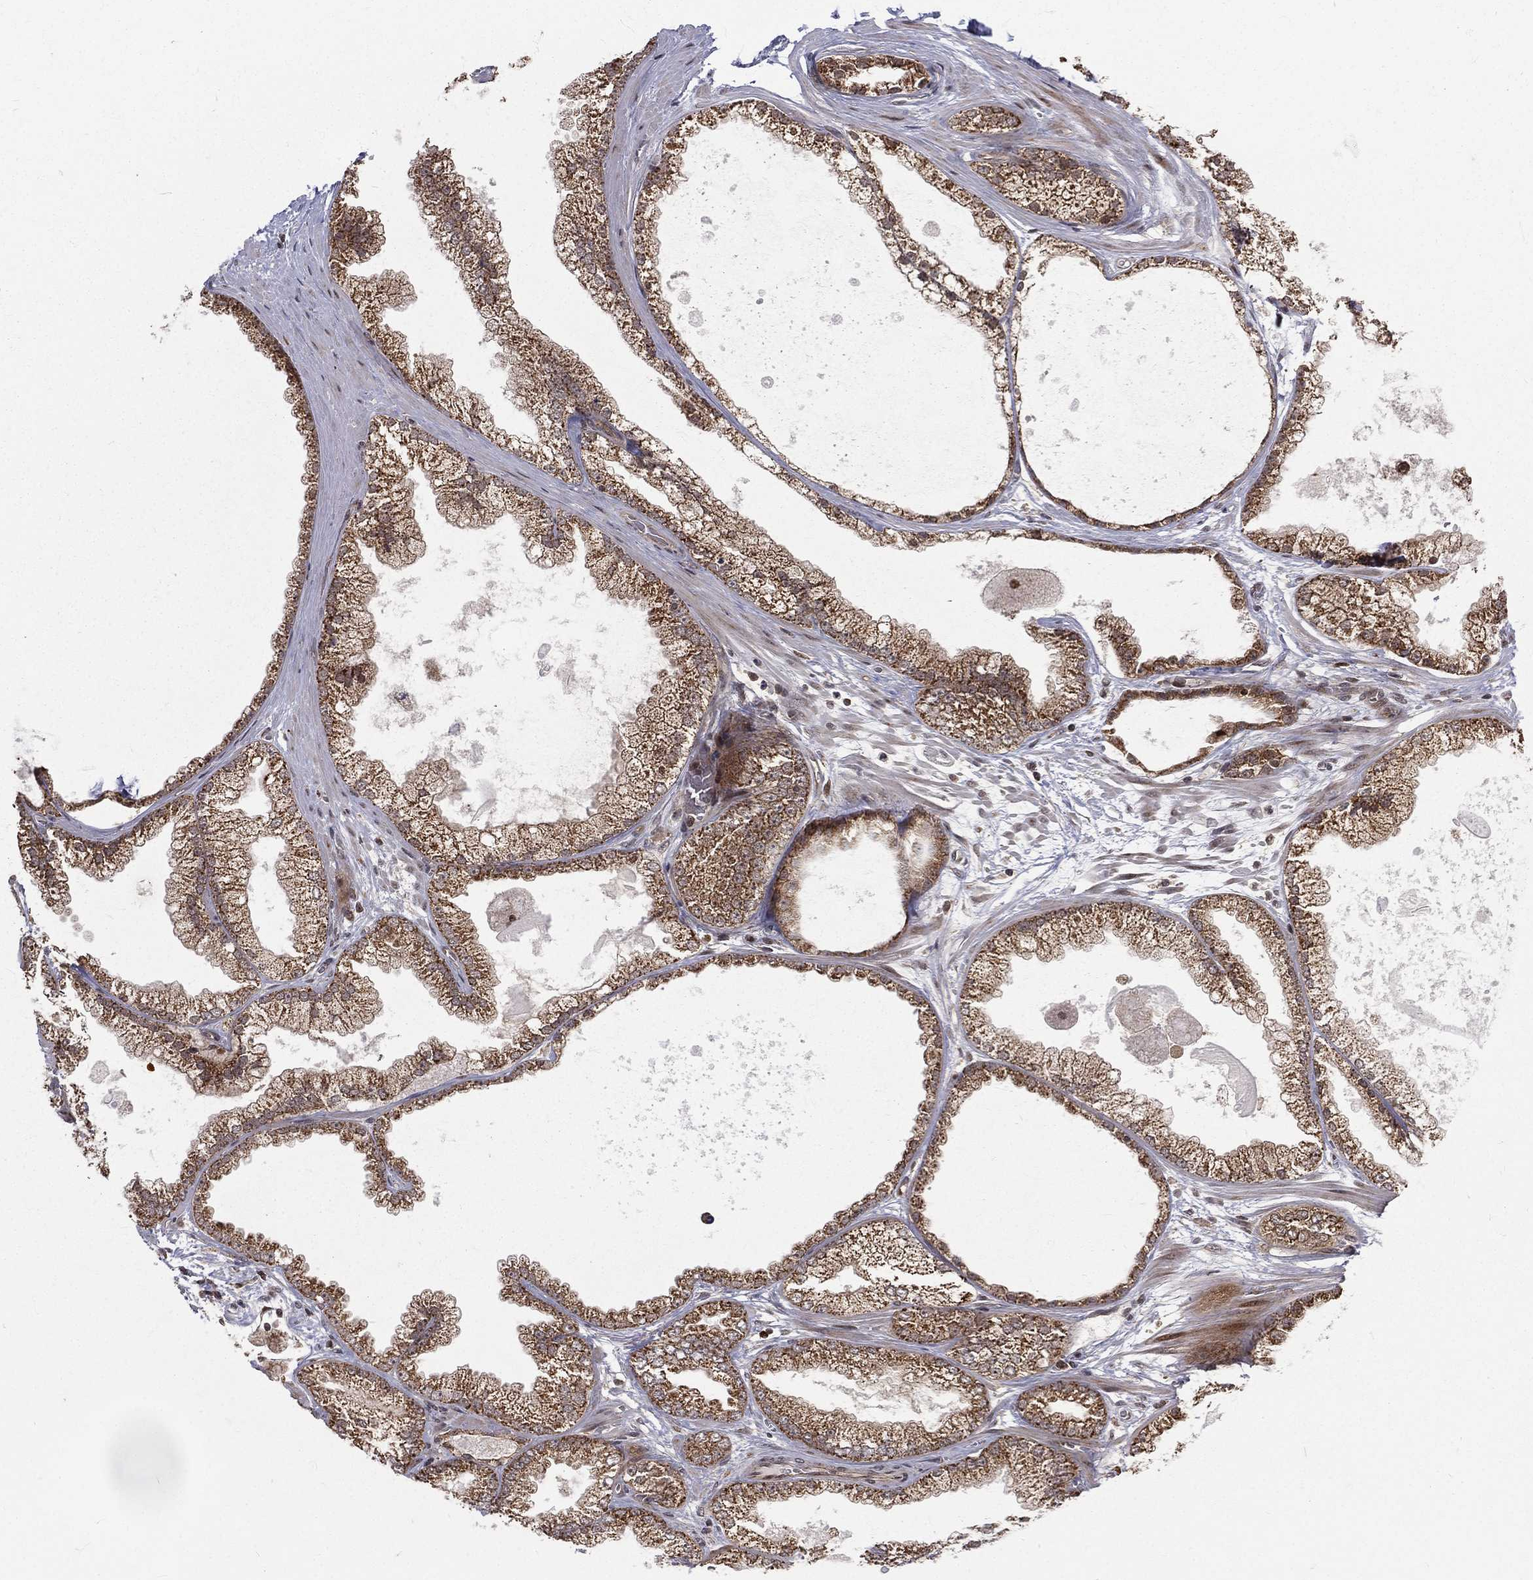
{"staining": {"intensity": "moderate", "quantity": ">75%", "location": "cytoplasmic/membranous"}, "tissue": "prostate cancer", "cell_type": "Tumor cells", "image_type": "cancer", "snomed": [{"axis": "morphology", "description": "Adenocarcinoma, Low grade"}, {"axis": "topography", "description": "Prostate"}], "caption": "Adenocarcinoma (low-grade) (prostate) stained with a brown dye exhibits moderate cytoplasmic/membranous positive expression in approximately >75% of tumor cells.", "gene": "MDM2", "patient": {"sex": "male", "age": 57}}